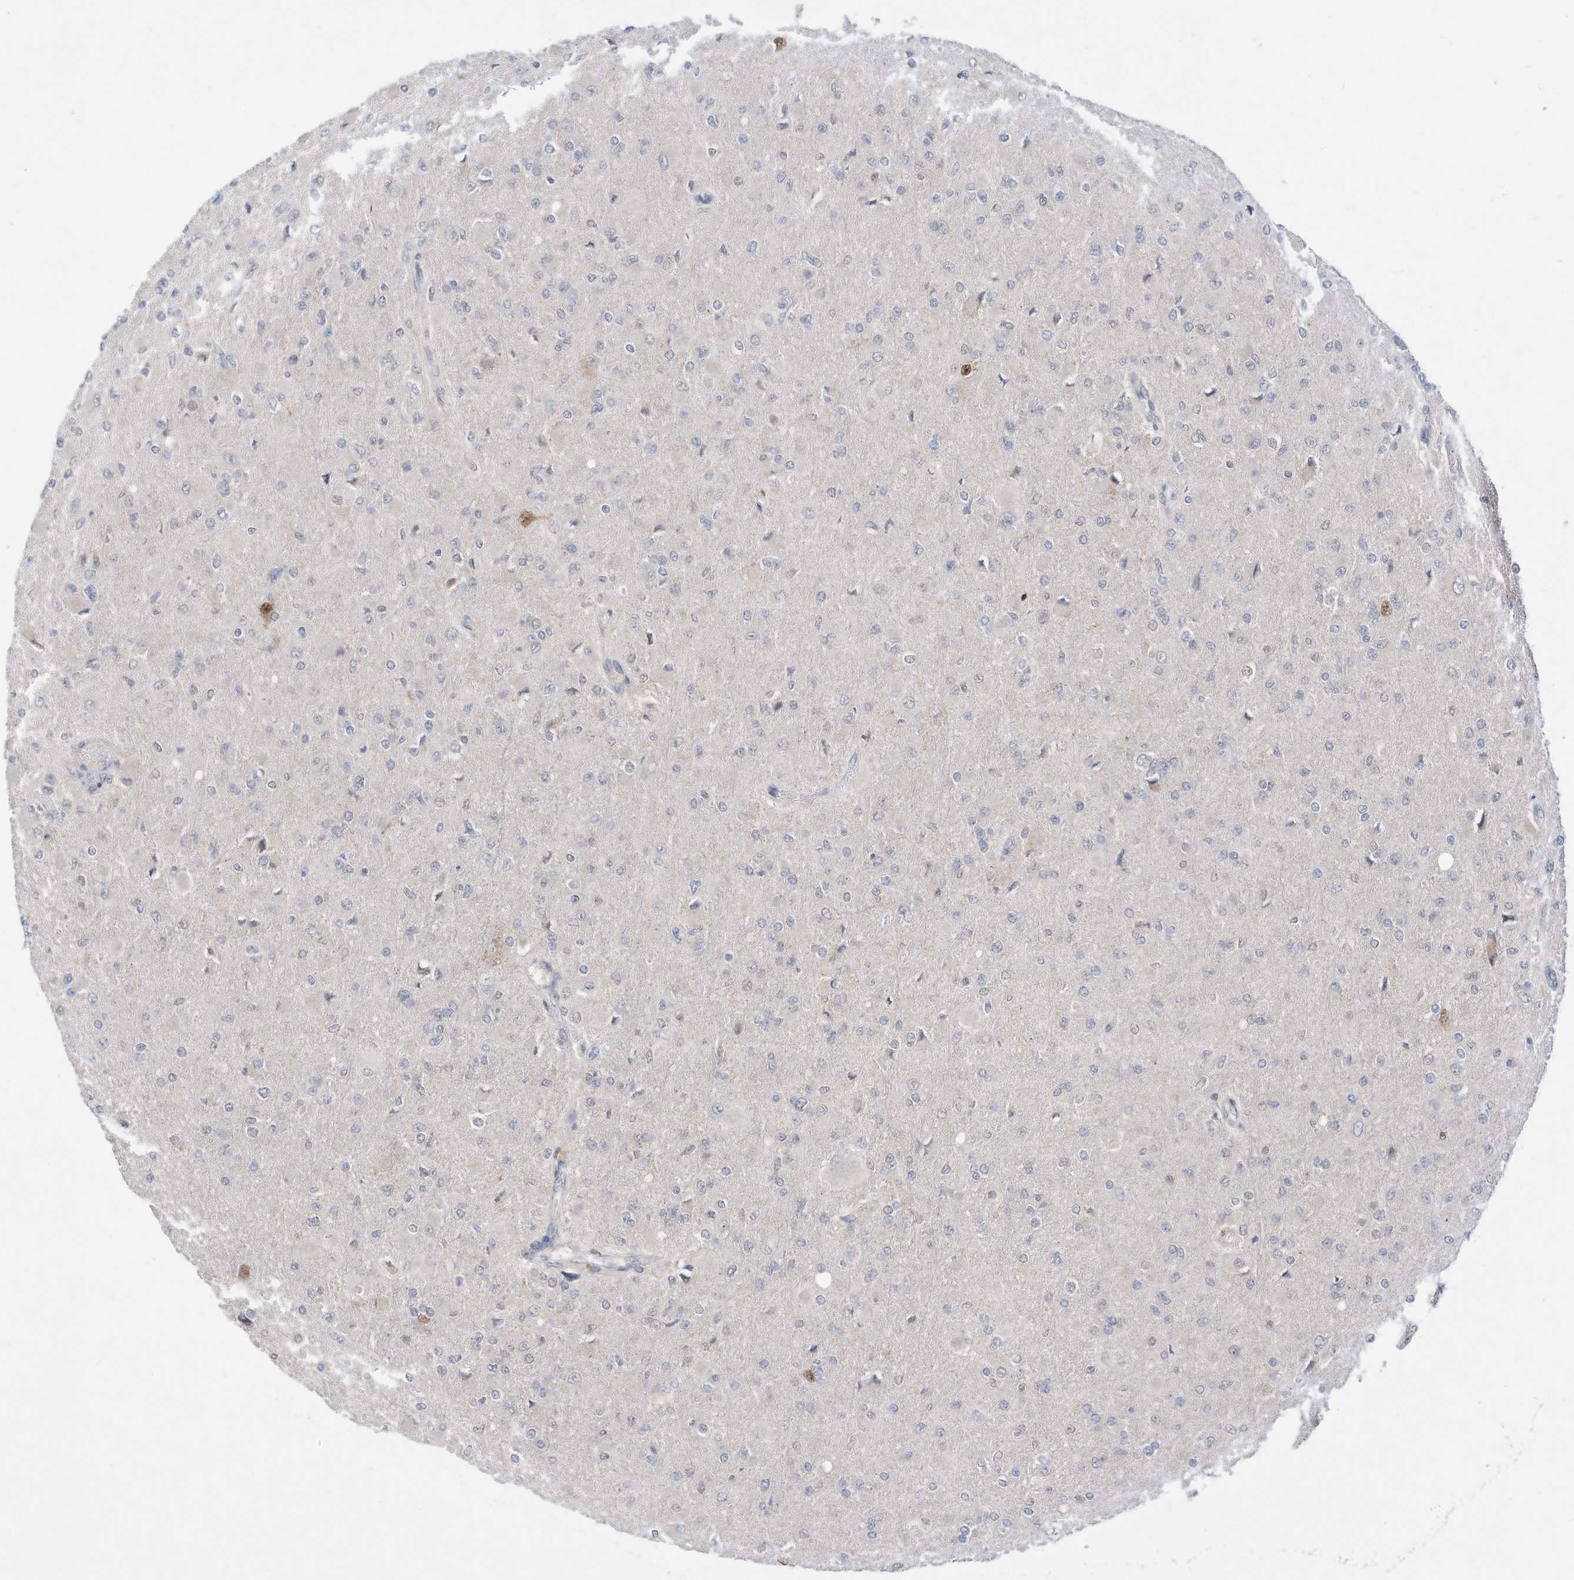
{"staining": {"intensity": "negative", "quantity": "none", "location": "none"}, "tissue": "glioma", "cell_type": "Tumor cells", "image_type": "cancer", "snomed": [{"axis": "morphology", "description": "Glioma, malignant, High grade"}, {"axis": "topography", "description": "Cerebral cortex"}], "caption": "Micrograph shows no protein expression in tumor cells of malignant high-grade glioma tissue. (IHC, brightfield microscopy, high magnification).", "gene": "OGT", "patient": {"sex": "female", "age": 36}}